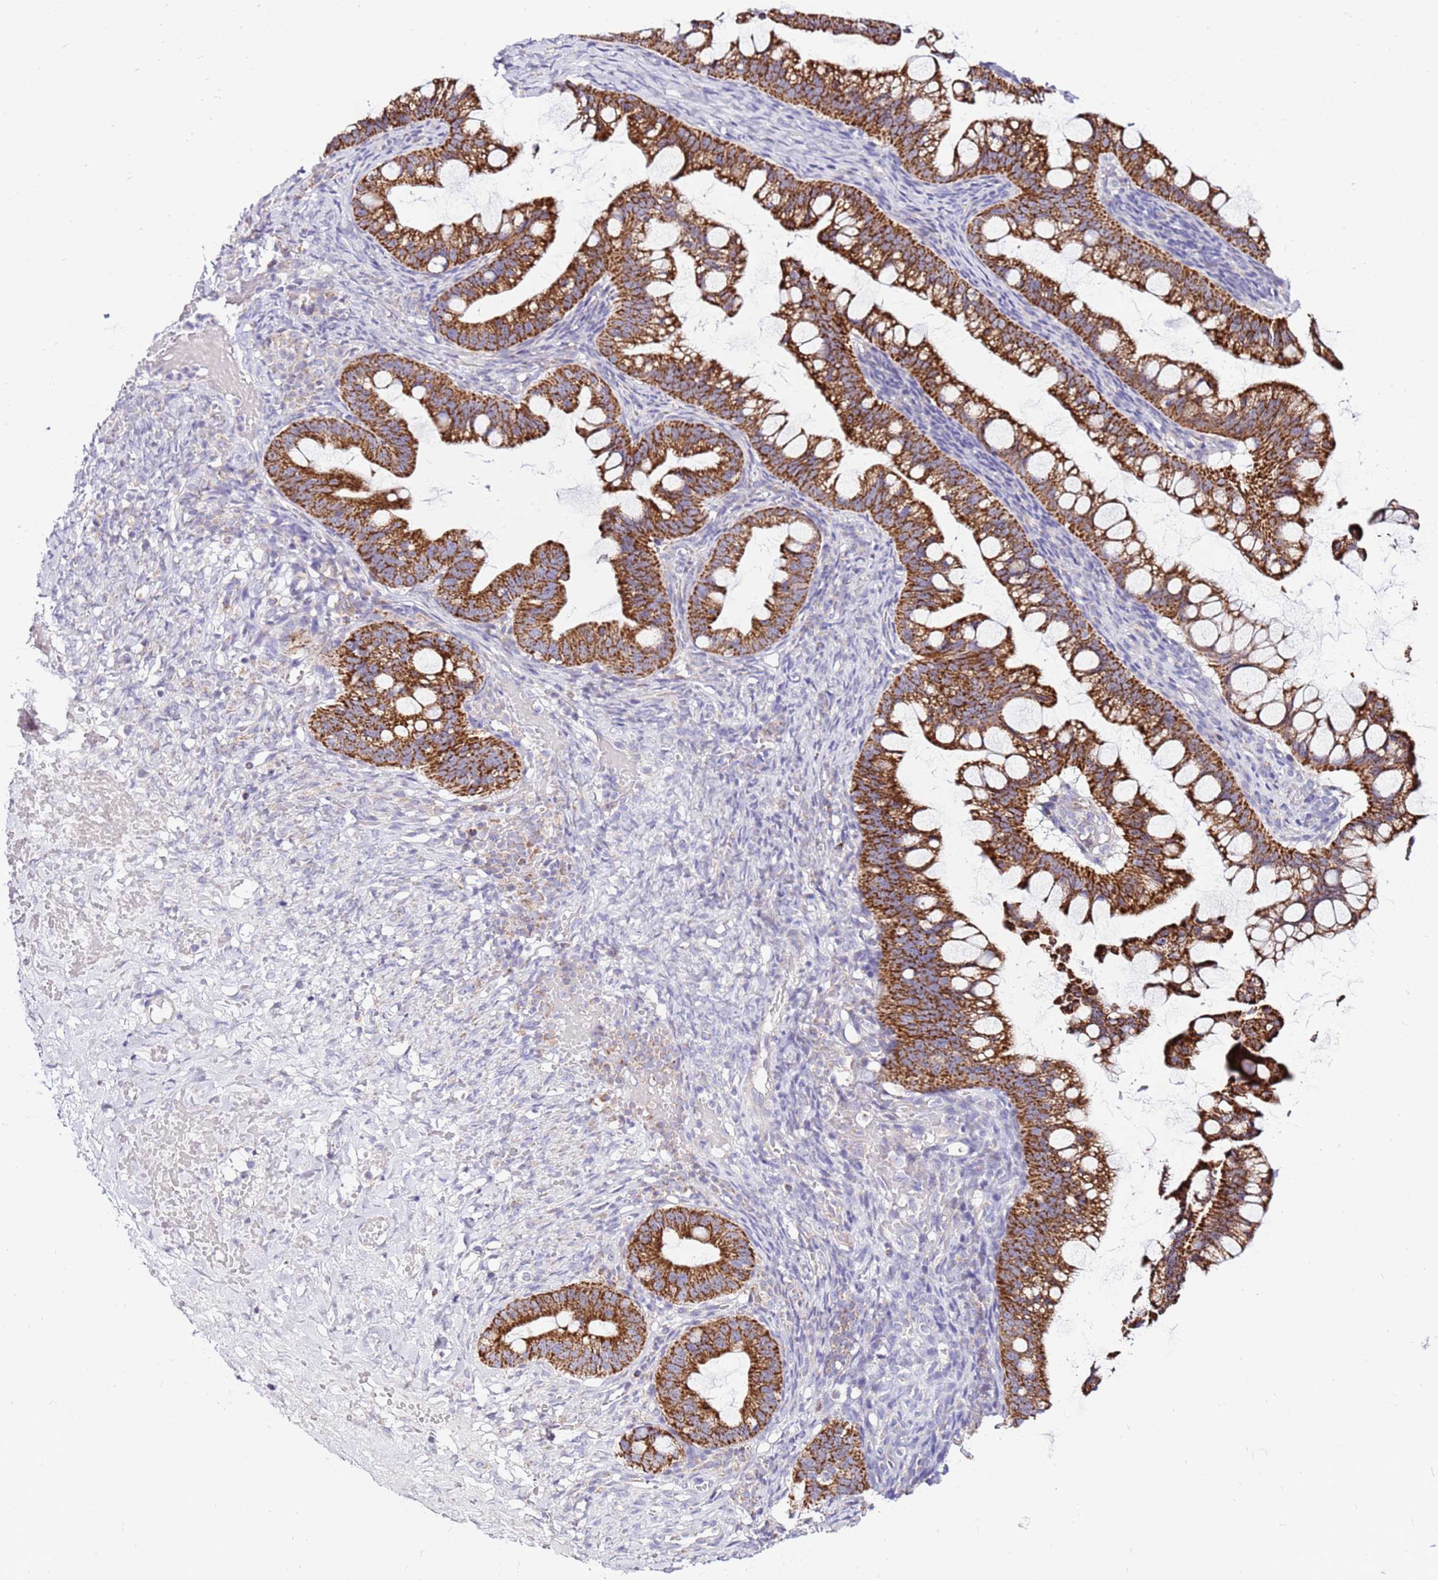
{"staining": {"intensity": "strong", "quantity": ">75%", "location": "cytoplasmic/membranous"}, "tissue": "ovarian cancer", "cell_type": "Tumor cells", "image_type": "cancer", "snomed": [{"axis": "morphology", "description": "Cystadenocarcinoma, mucinous, NOS"}, {"axis": "topography", "description": "Ovary"}], "caption": "This micrograph reveals IHC staining of mucinous cystadenocarcinoma (ovarian), with high strong cytoplasmic/membranous expression in approximately >75% of tumor cells.", "gene": "IGF1R", "patient": {"sex": "female", "age": 73}}